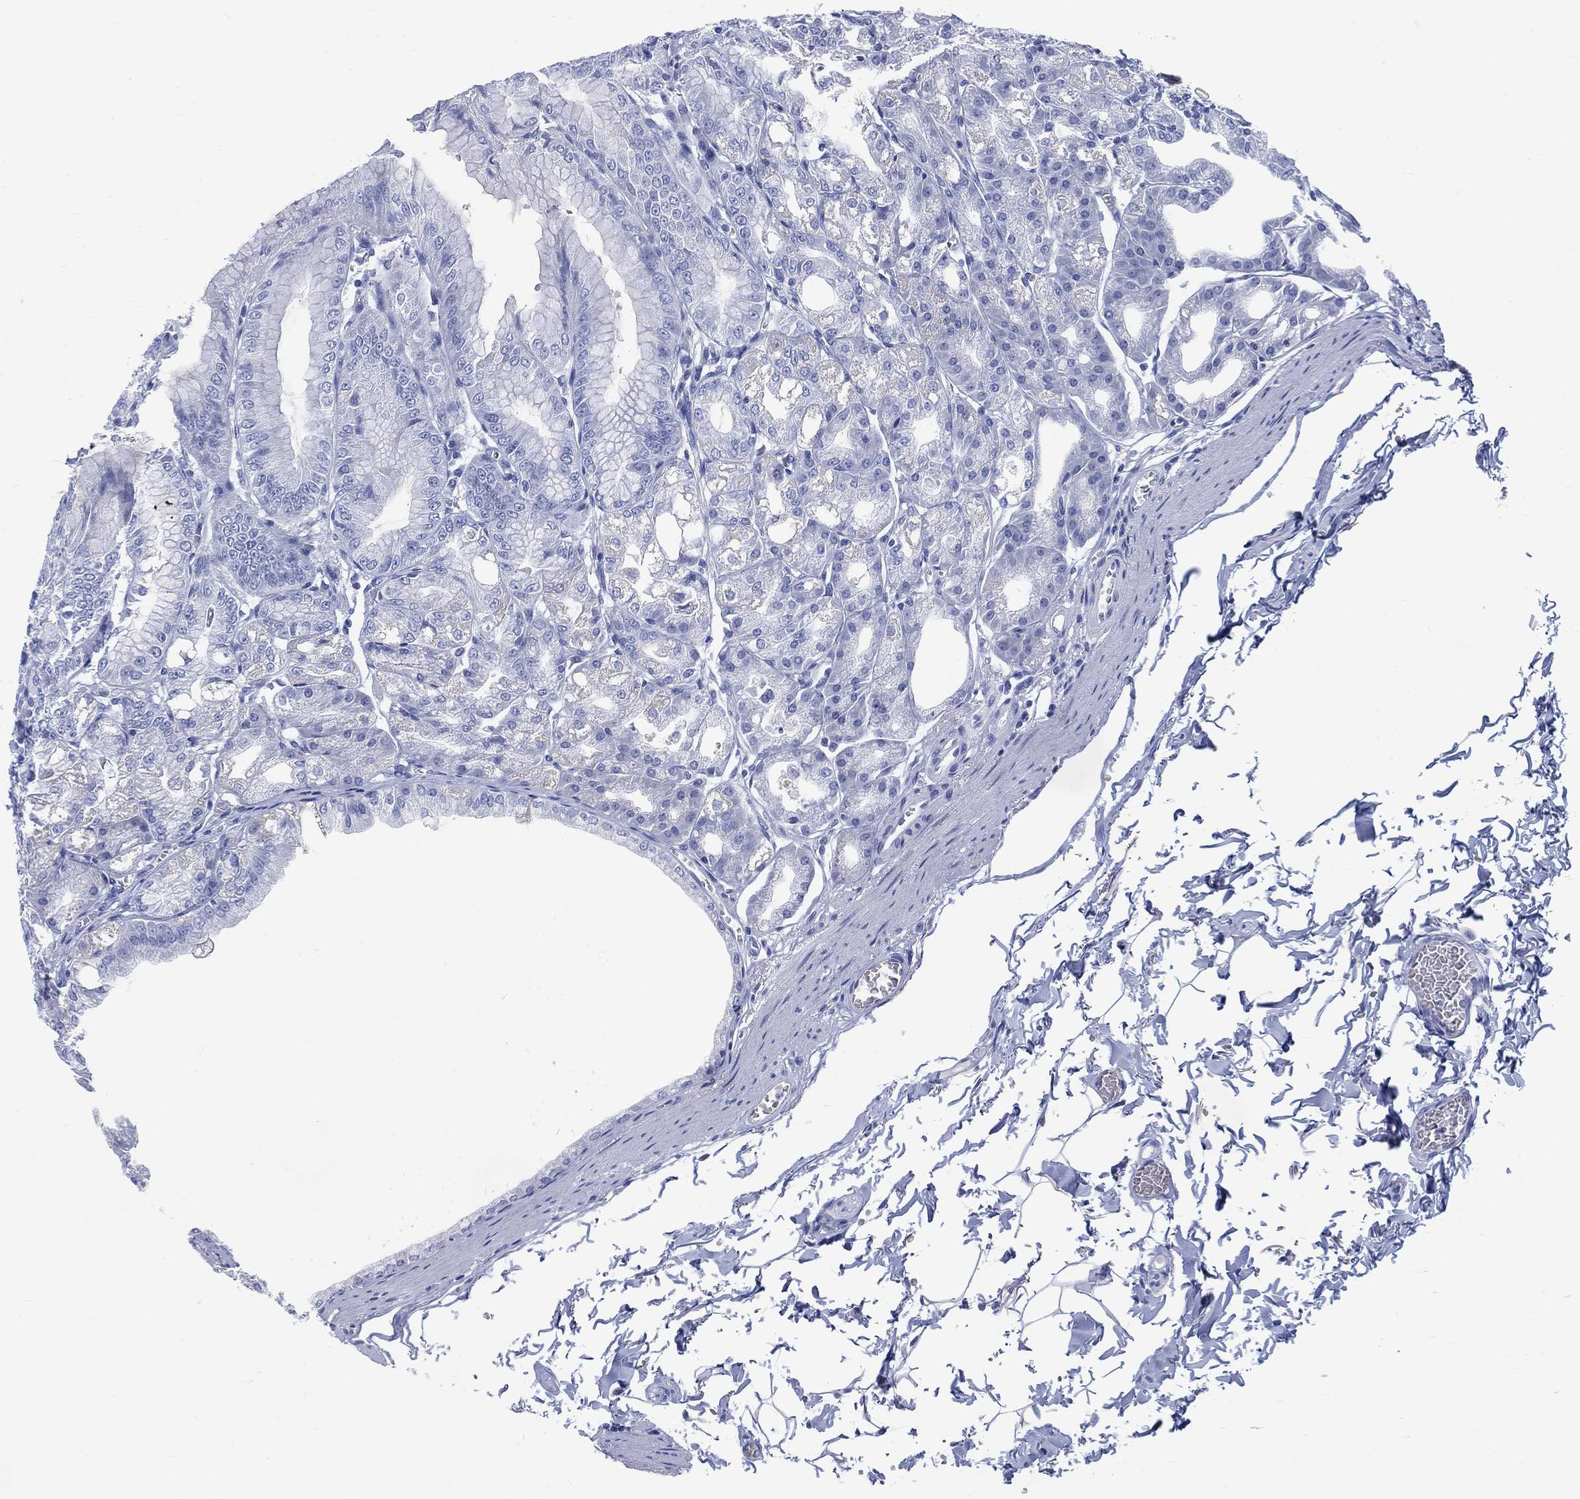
{"staining": {"intensity": "negative", "quantity": "none", "location": "none"}, "tissue": "stomach", "cell_type": "Glandular cells", "image_type": "normal", "snomed": [{"axis": "morphology", "description": "Normal tissue, NOS"}, {"axis": "topography", "description": "Stomach"}], "caption": "Benign stomach was stained to show a protein in brown. There is no significant staining in glandular cells. (Immunohistochemistry, brightfield microscopy, high magnification).", "gene": "DDI1", "patient": {"sex": "male", "age": 71}}